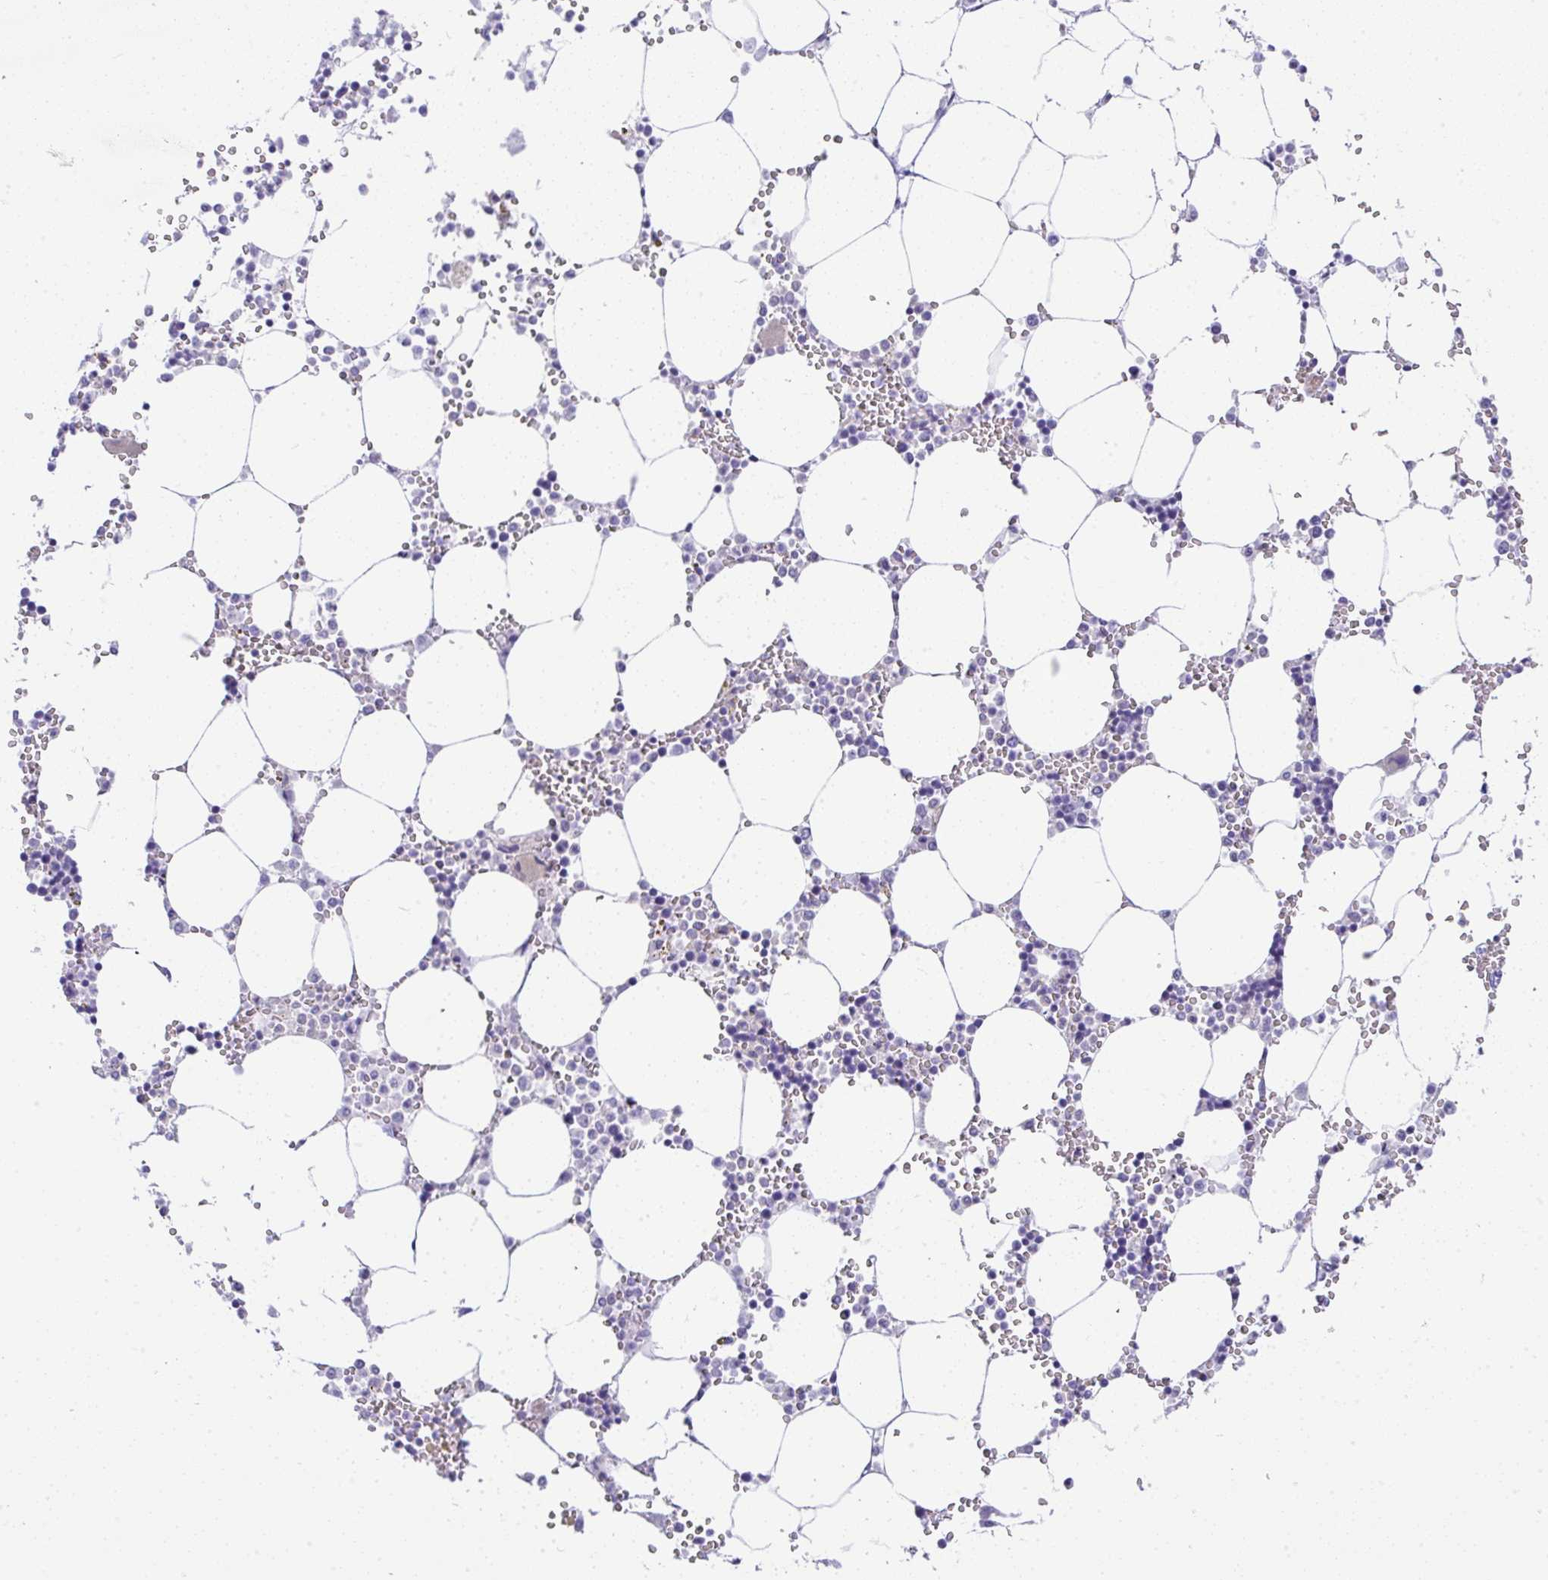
{"staining": {"intensity": "weak", "quantity": "<25%", "location": "nuclear"}, "tissue": "bone marrow", "cell_type": "Hematopoietic cells", "image_type": "normal", "snomed": [{"axis": "morphology", "description": "Normal tissue, NOS"}, {"axis": "topography", "description": "Bone marrow"}], "caption": "This is a photomicrograph of immunohistochemistry (IHC) staining of normal bone marrow, which shows no expression in hematopoietic cells. Brightfield microscopy of immunohistochemistry stained with DAB (3,3'-diaminobenzidine) (brown) and hematoxylin (blue), captured at high magnification.", "gene": "FAM177A1", "patient": {"sex": "male", "age": 64}}